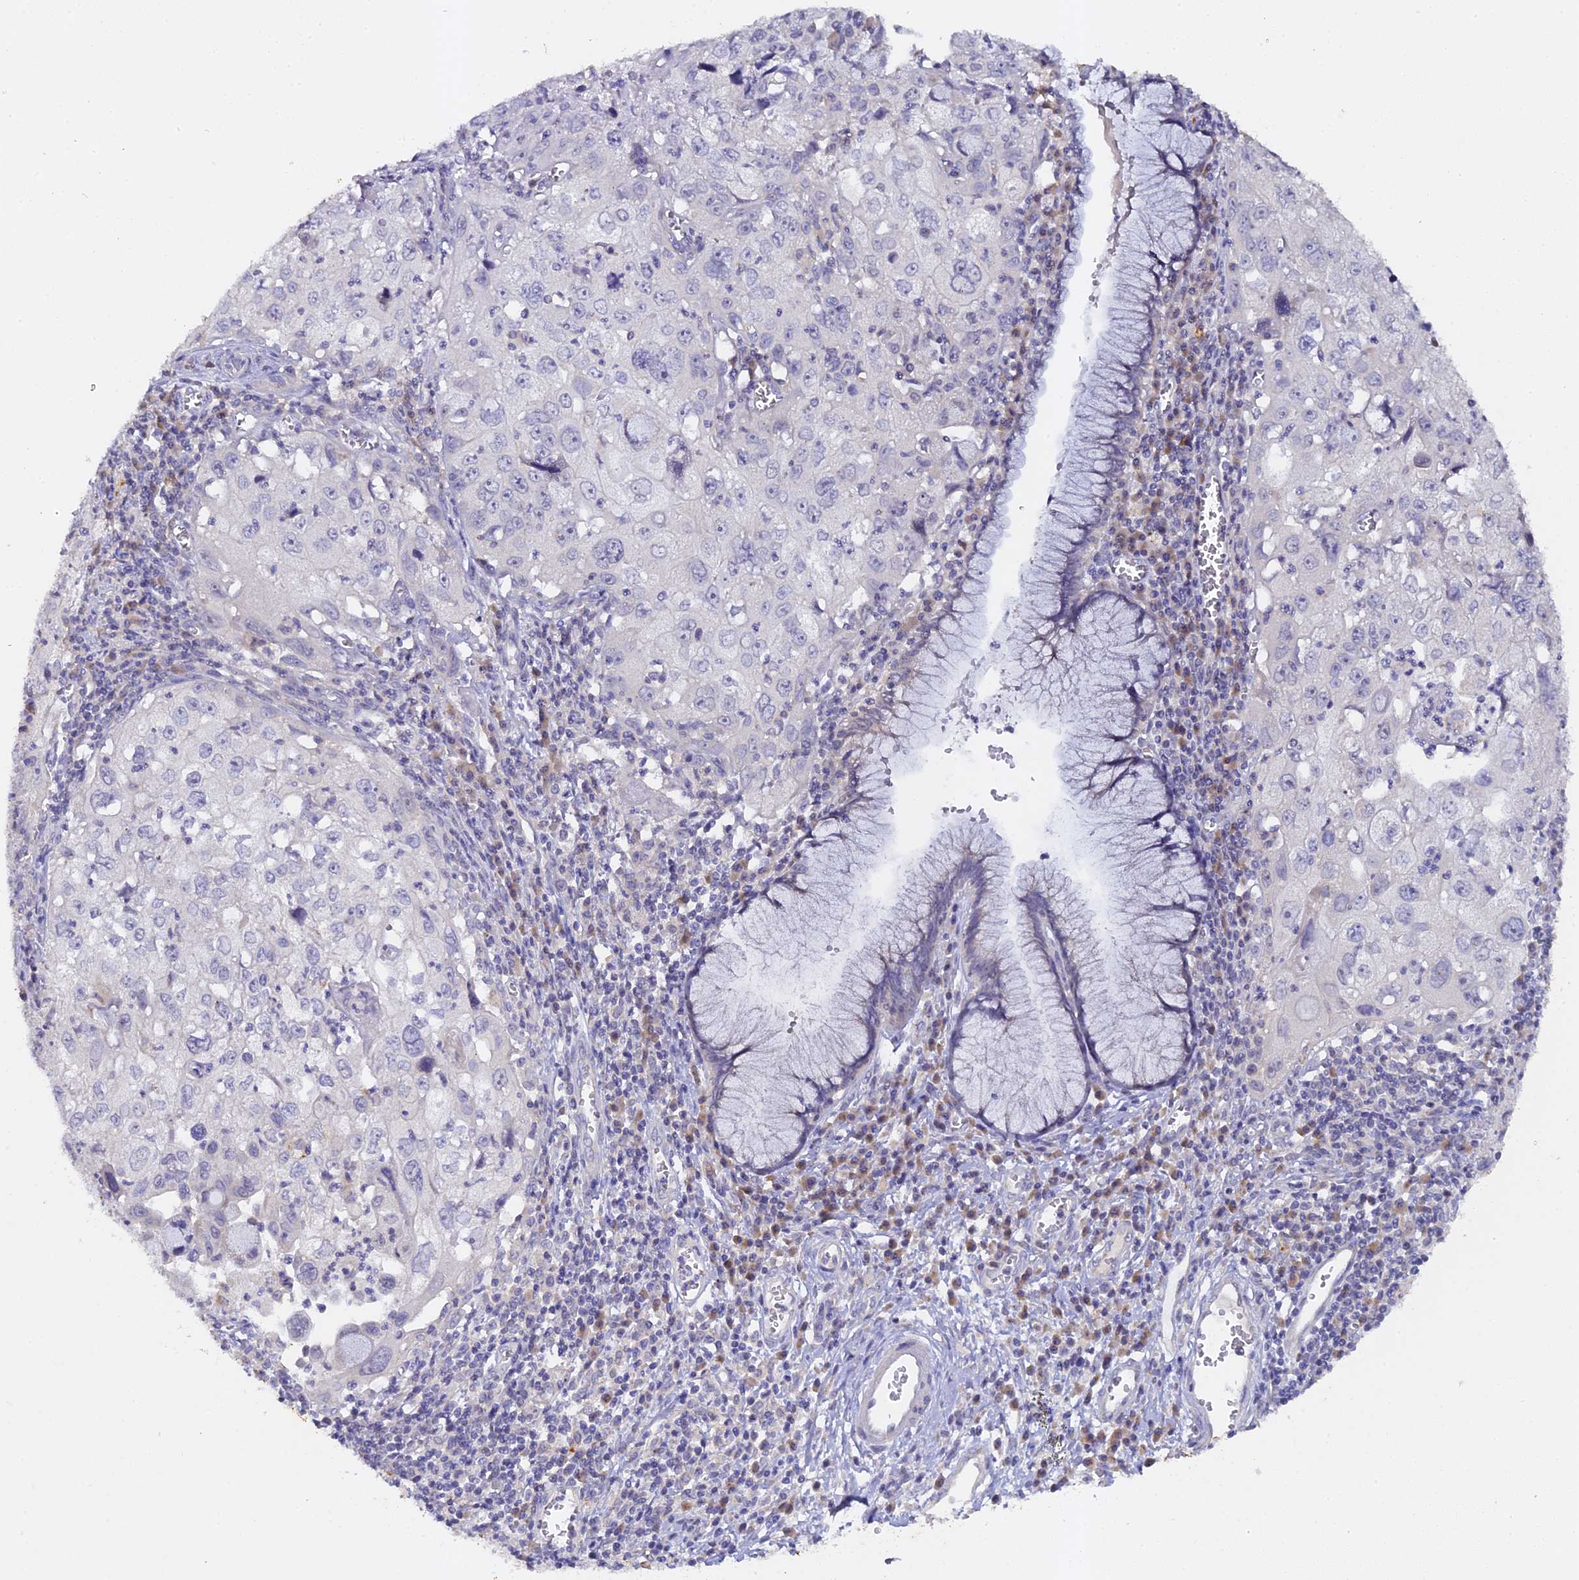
{"staining": {"intensity": "negative", "quantity": "none", "location": "none"}, "tissue": "cervical cancer", "cell_type": "Tumor cells", "image_type": "cancer", "snomed": [{"axis": "morphology", "description": "Squamous cell carcinoma, NOS"}, {"axis": "topography", "description": "Cervix"}], "caption": "Immunohistochemistry (IHC) micrograph of neoplastic tissue: cervical cancer stained with DAB (3,3'-diaminobenzidine) exhibits no significant protein positivity in tumor cells.", "gene": "DONSON", "patient": {"sex": "female", "age": 42}}